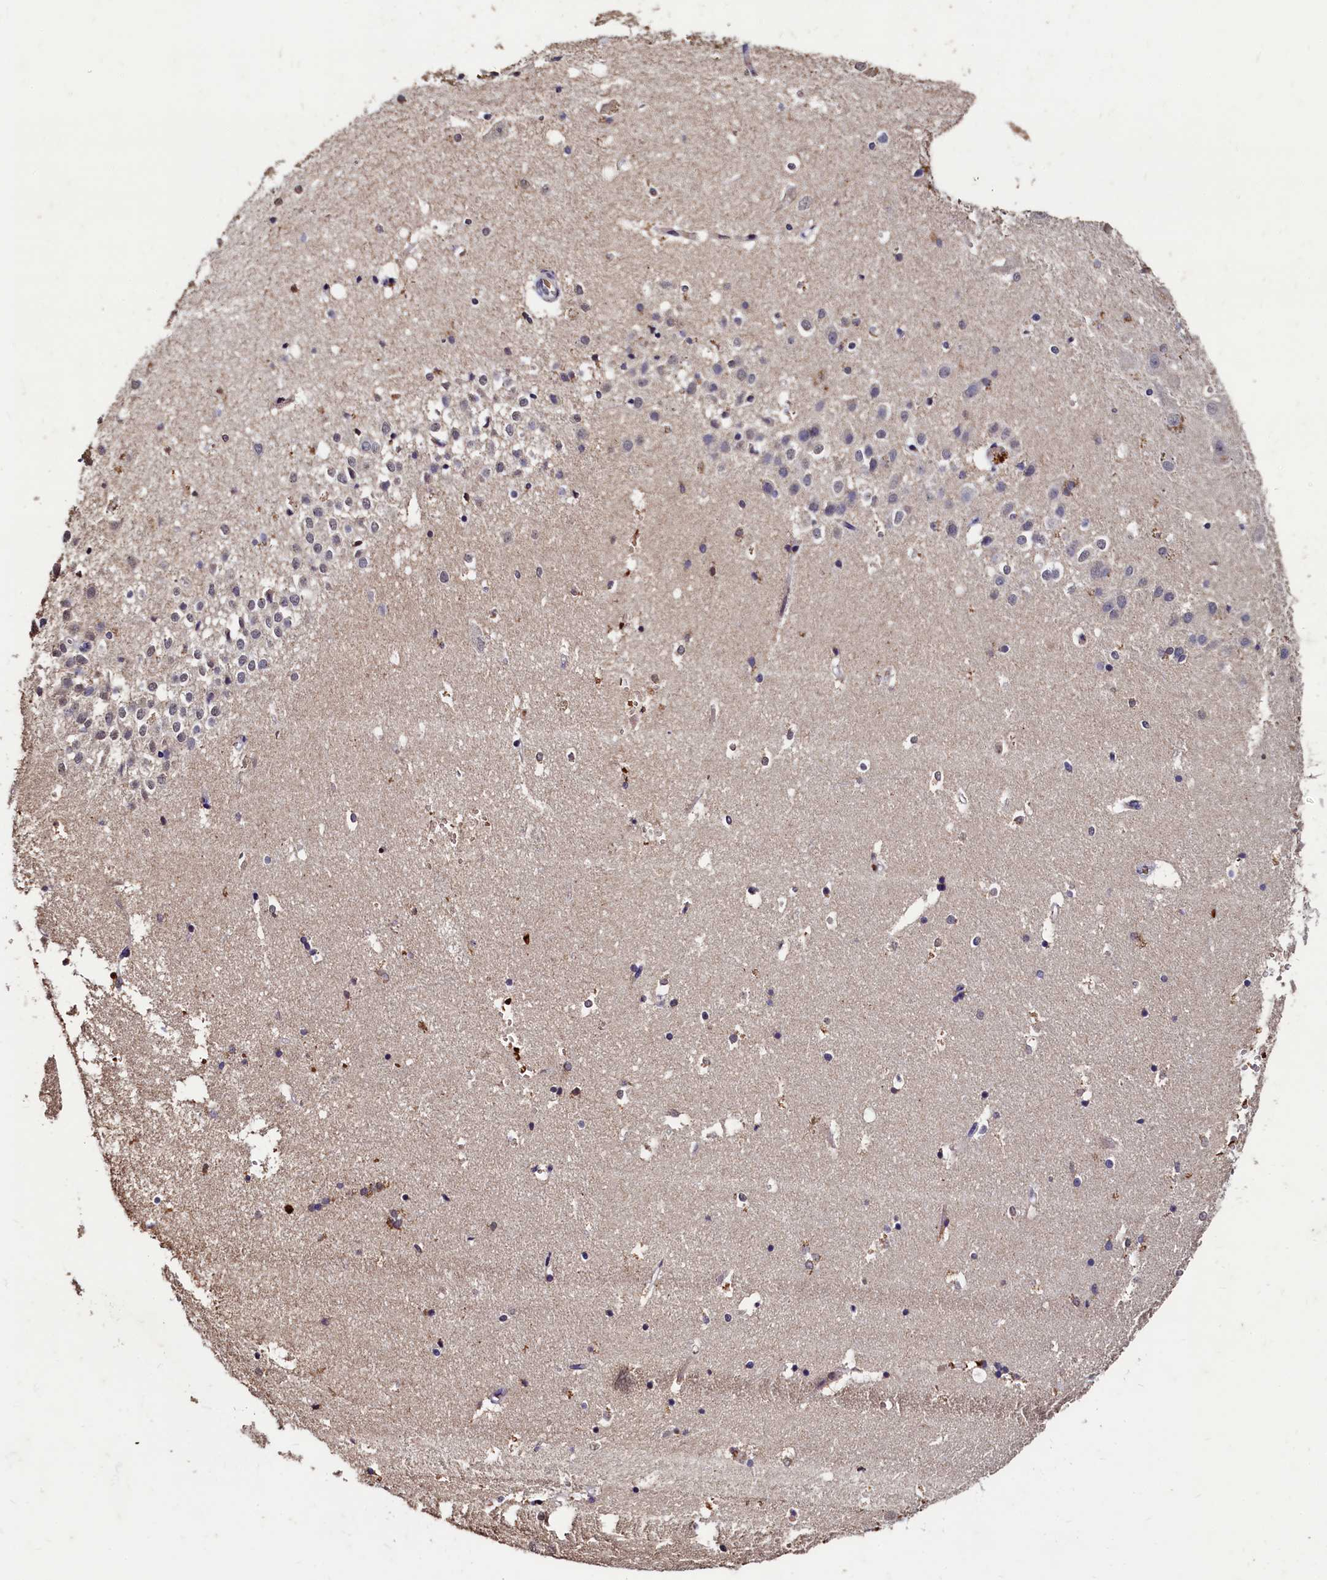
{"staining": {"intensity": "moderate", "quantity": "<25%", "location": "cytoplasmic/membranous"}, "tissue": "hippocampus", "cell_type": "Glial cells", "image_type": "normal", "snomed": [{"axis": "morphology", "description": "Normal tissue, NOS"}, {"axis": "topography", "description": "Hippocampus"}], "caption": "Immunohistochemistry (IHC) histopathology image of benign hippocampus: human hippocampus stained using immunohistochemistry (IHC) reveals low levels of moderate protein expression localized specifically in the cytoplasmic/membranous of glial cells, appearing as a cytoplasmic/membranous brown color.", "gene": "CSTPP1", "patient": {"sex": "female", "age": 52}}